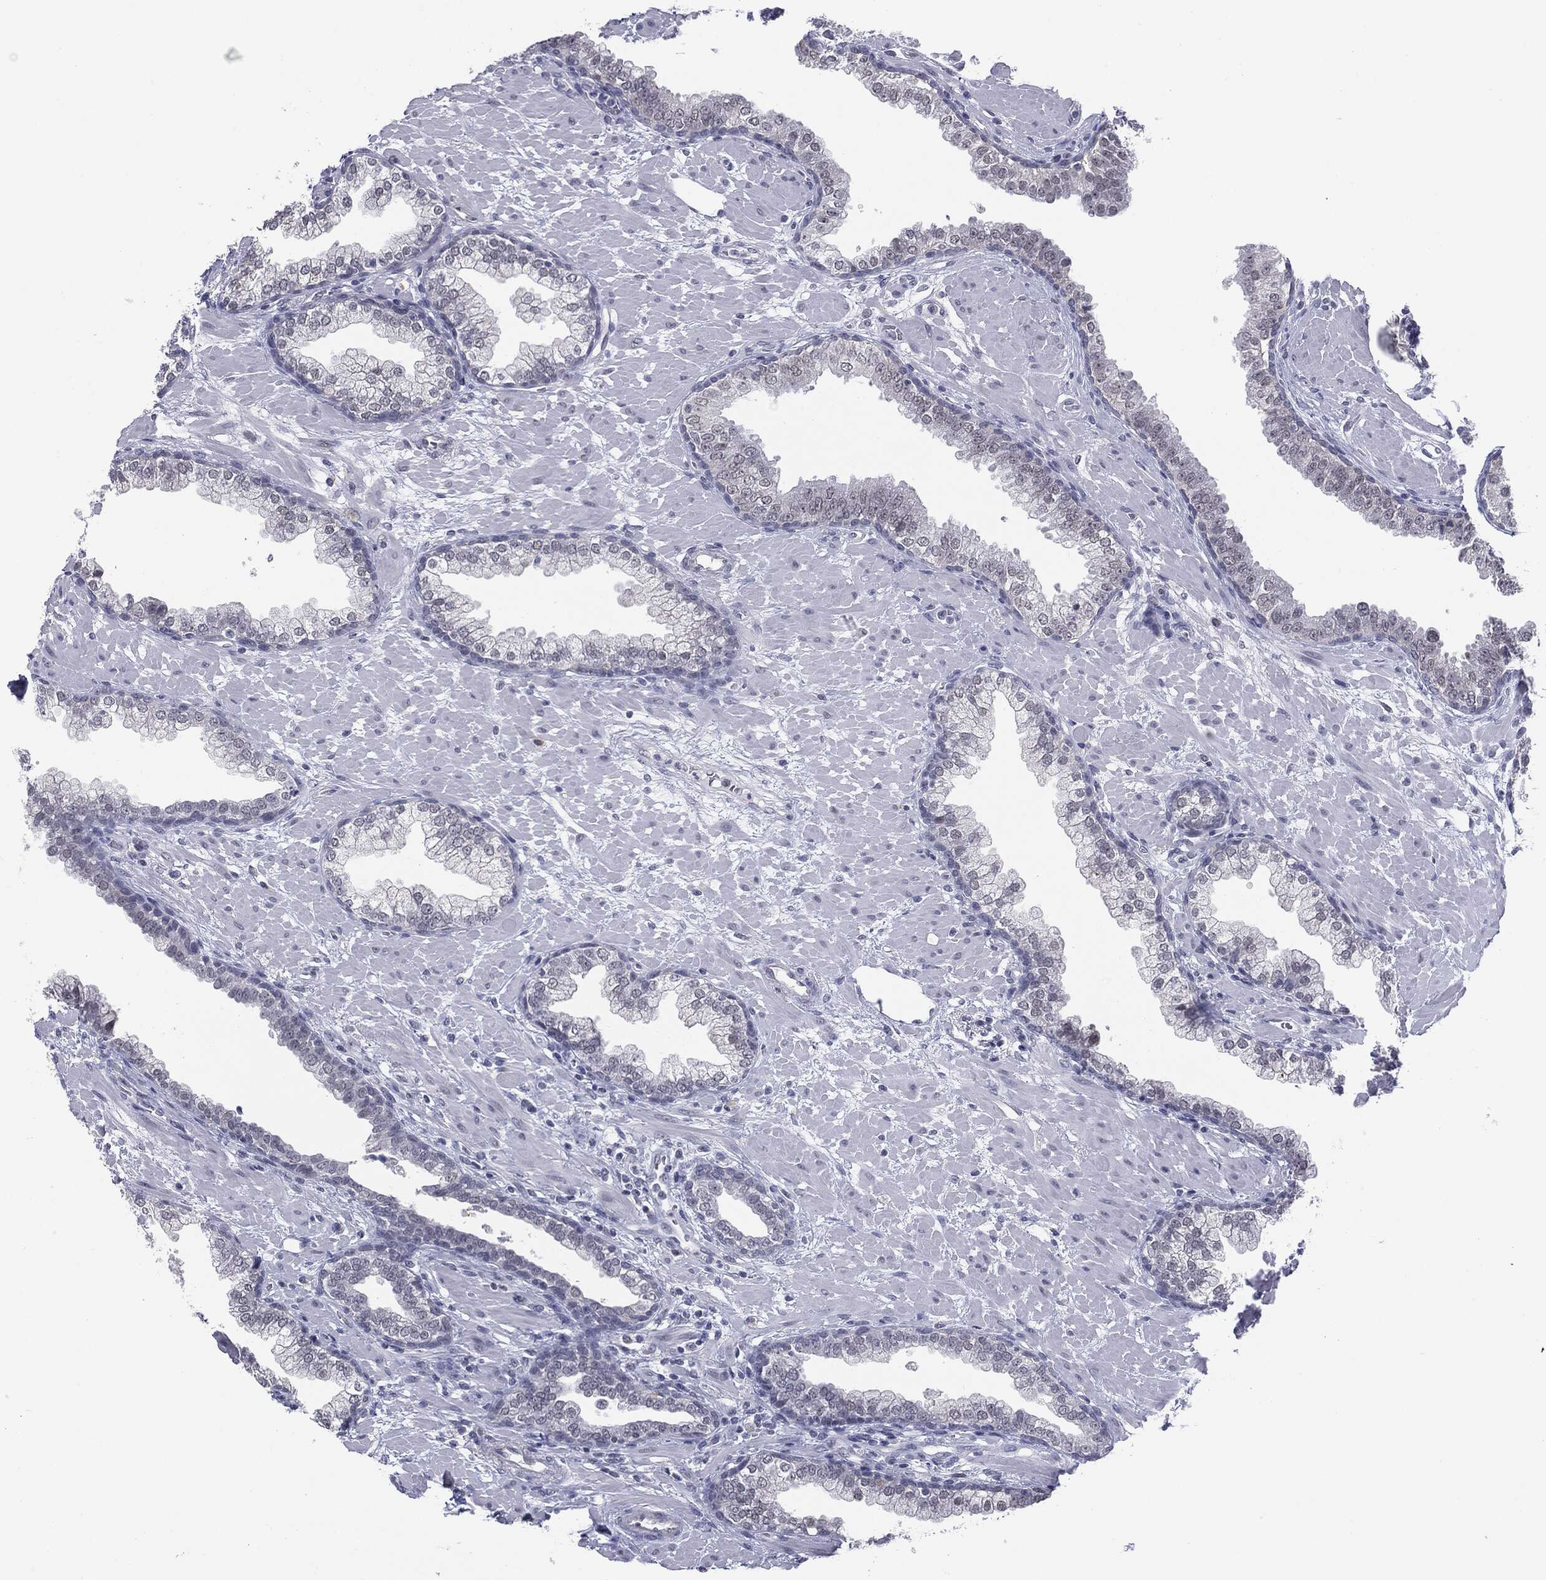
{"staining": {"intensity": "negative", "quantity": "none", "location": "none"}, "tissue": "prostate", "cell_type": "Glandular cells", "image_type": "normal", "snomed": [{"axis": "morphology", "description": "Normal tissue, NOS"}, {"axis": "topography", "description": "Prostate"}], "caption": "High power microscopy micrograph of an IHC photomicrograph of normal prostate, revealing no significant positivity in glandular cells.", "gene": "SLC5A5", "patient": {"sex": "male", "age": 63}}